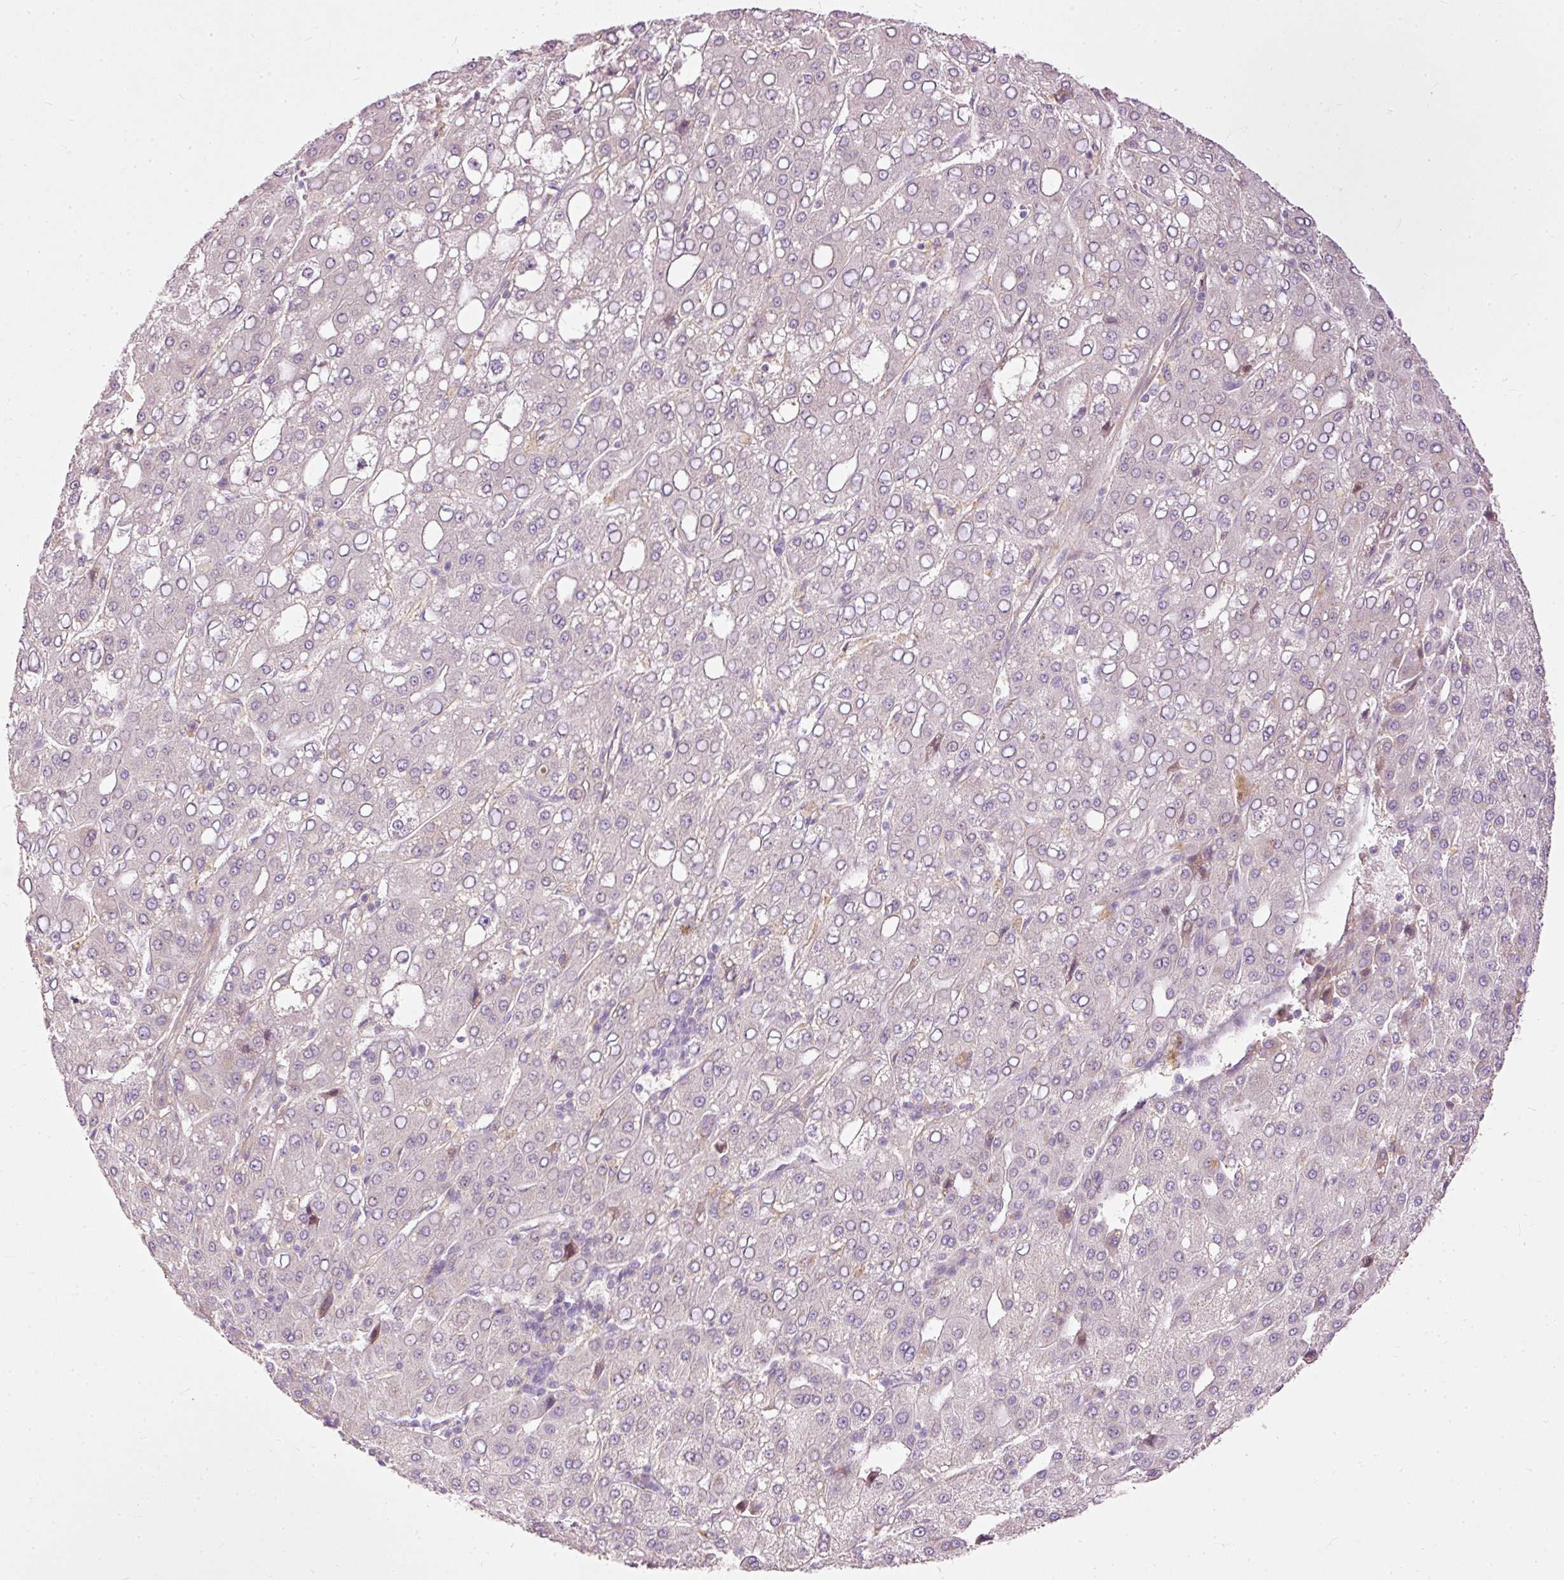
{"staining": {"intensity": "negative", "quantity": "none", "location": "none"}, "tissue": "liver cancer", "cell_type": "Tumor cells", "image_type": "cancer", "snomed": [{"axis": "morphology", "description": "Carcinoma, Hepatocellular, NOS"}, {"axis": "topography", "description": "Liver"}], "caption": "Tumor cells are negative for protein expression in human hepatocellular carcinoma (liver).", "gene": "PAQR9", "patient": {"sex": "male", "age": 65}}